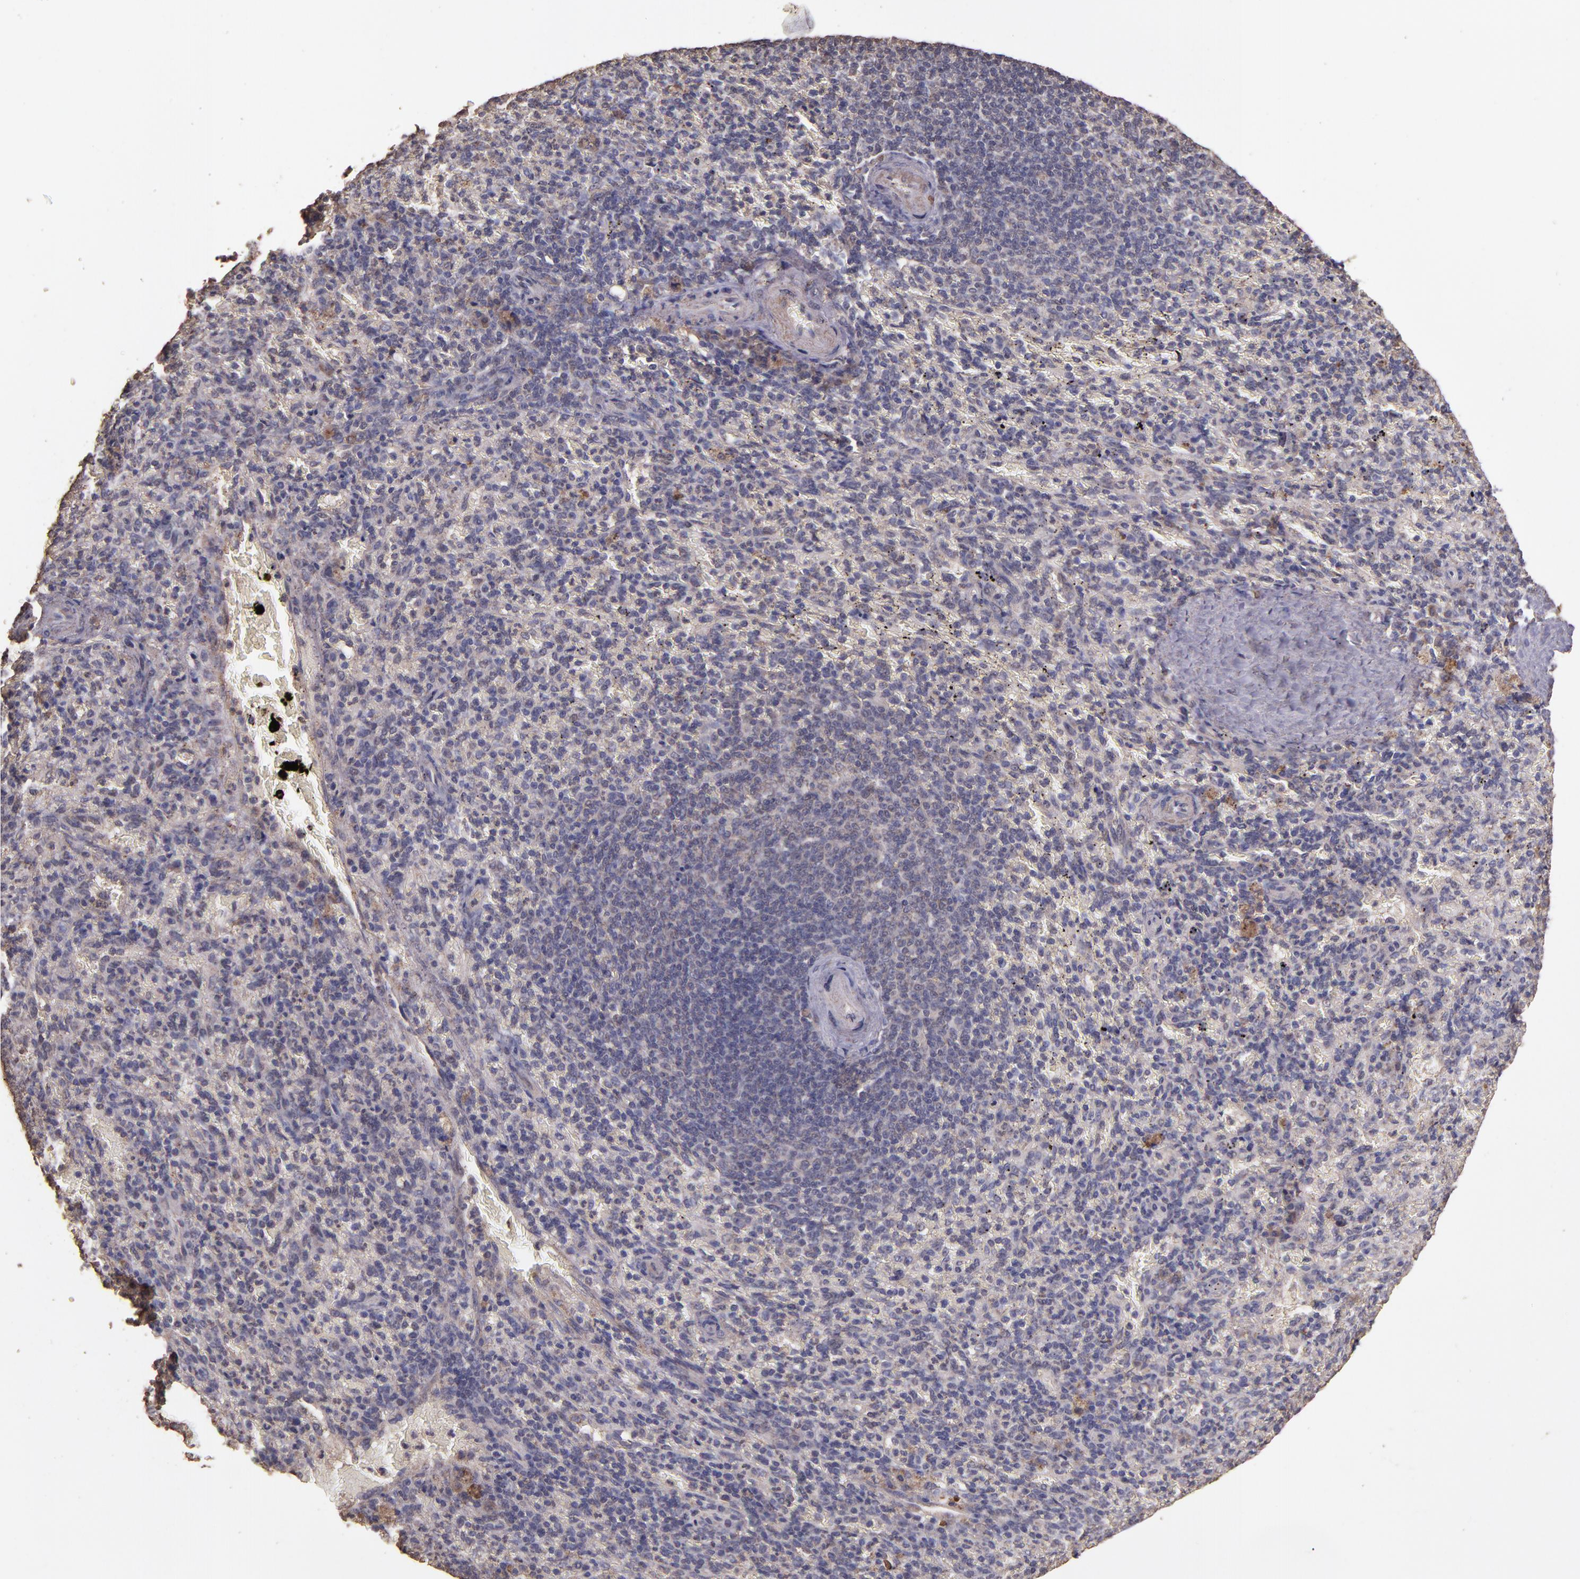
{"staining": {"intensity": "negative", "quantity": "none", "location": "none"}, "tissue": "spleen", "cell_type": "Cells in red pulp", "image_type": "normal", "snomed": [{"axis": "morphology", "description": "Normal tissue, NOS"}, {"axis": "topography", "description": "Spleen"}], "caption": "This is an immunohistochemistry image of unremarkable spleen. There is no staining in cells in red pulp.", "gene": "HECTD1", "patient": {"sex": "female", "age": 43}}